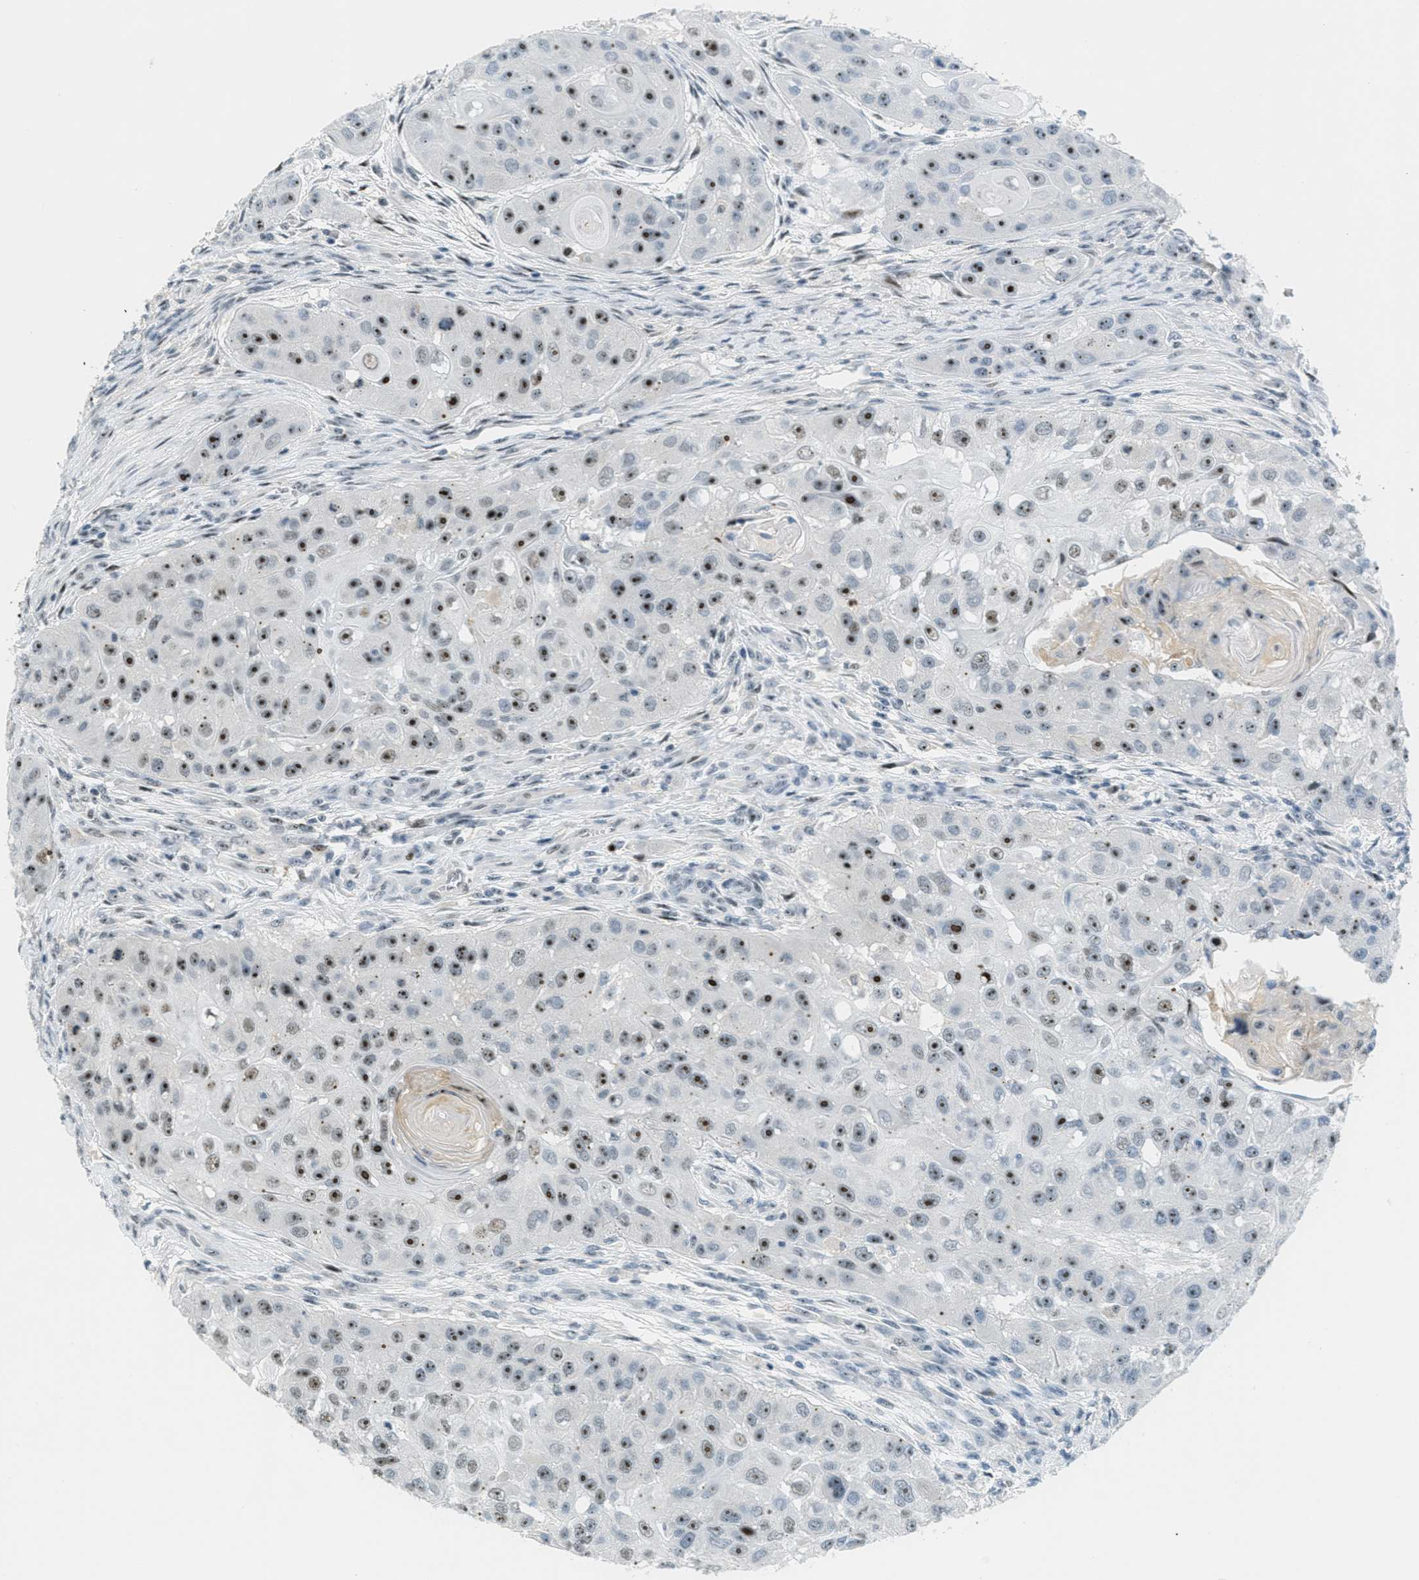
{"staining": {"intensity": "strong", "quantity": ">75%", "location": "nuclear"}, "tissue": "head and neck cancer", "cell_type": "Tumor cells", "image_type": "cancer", "snomed": [{"axis": "morphology", "description": "Normal tissue, NOS"}, {"axis": "morphology", "description": "Squamous cell carcinoma, NOS"}, {"axis": "topography", "description": "Skeletal muscle"}, {"axis": "topography", "description": "Head-Neck"}], "caption": "Immunohistochemistry (IHC) (DAB) staining of head and neck squamous cell carcinoma shows strong nuclear protein positivity in about >75% of tumor cells.", "gene": "ZDHHC23", "patient": {"sex": "male", "age": 51}}